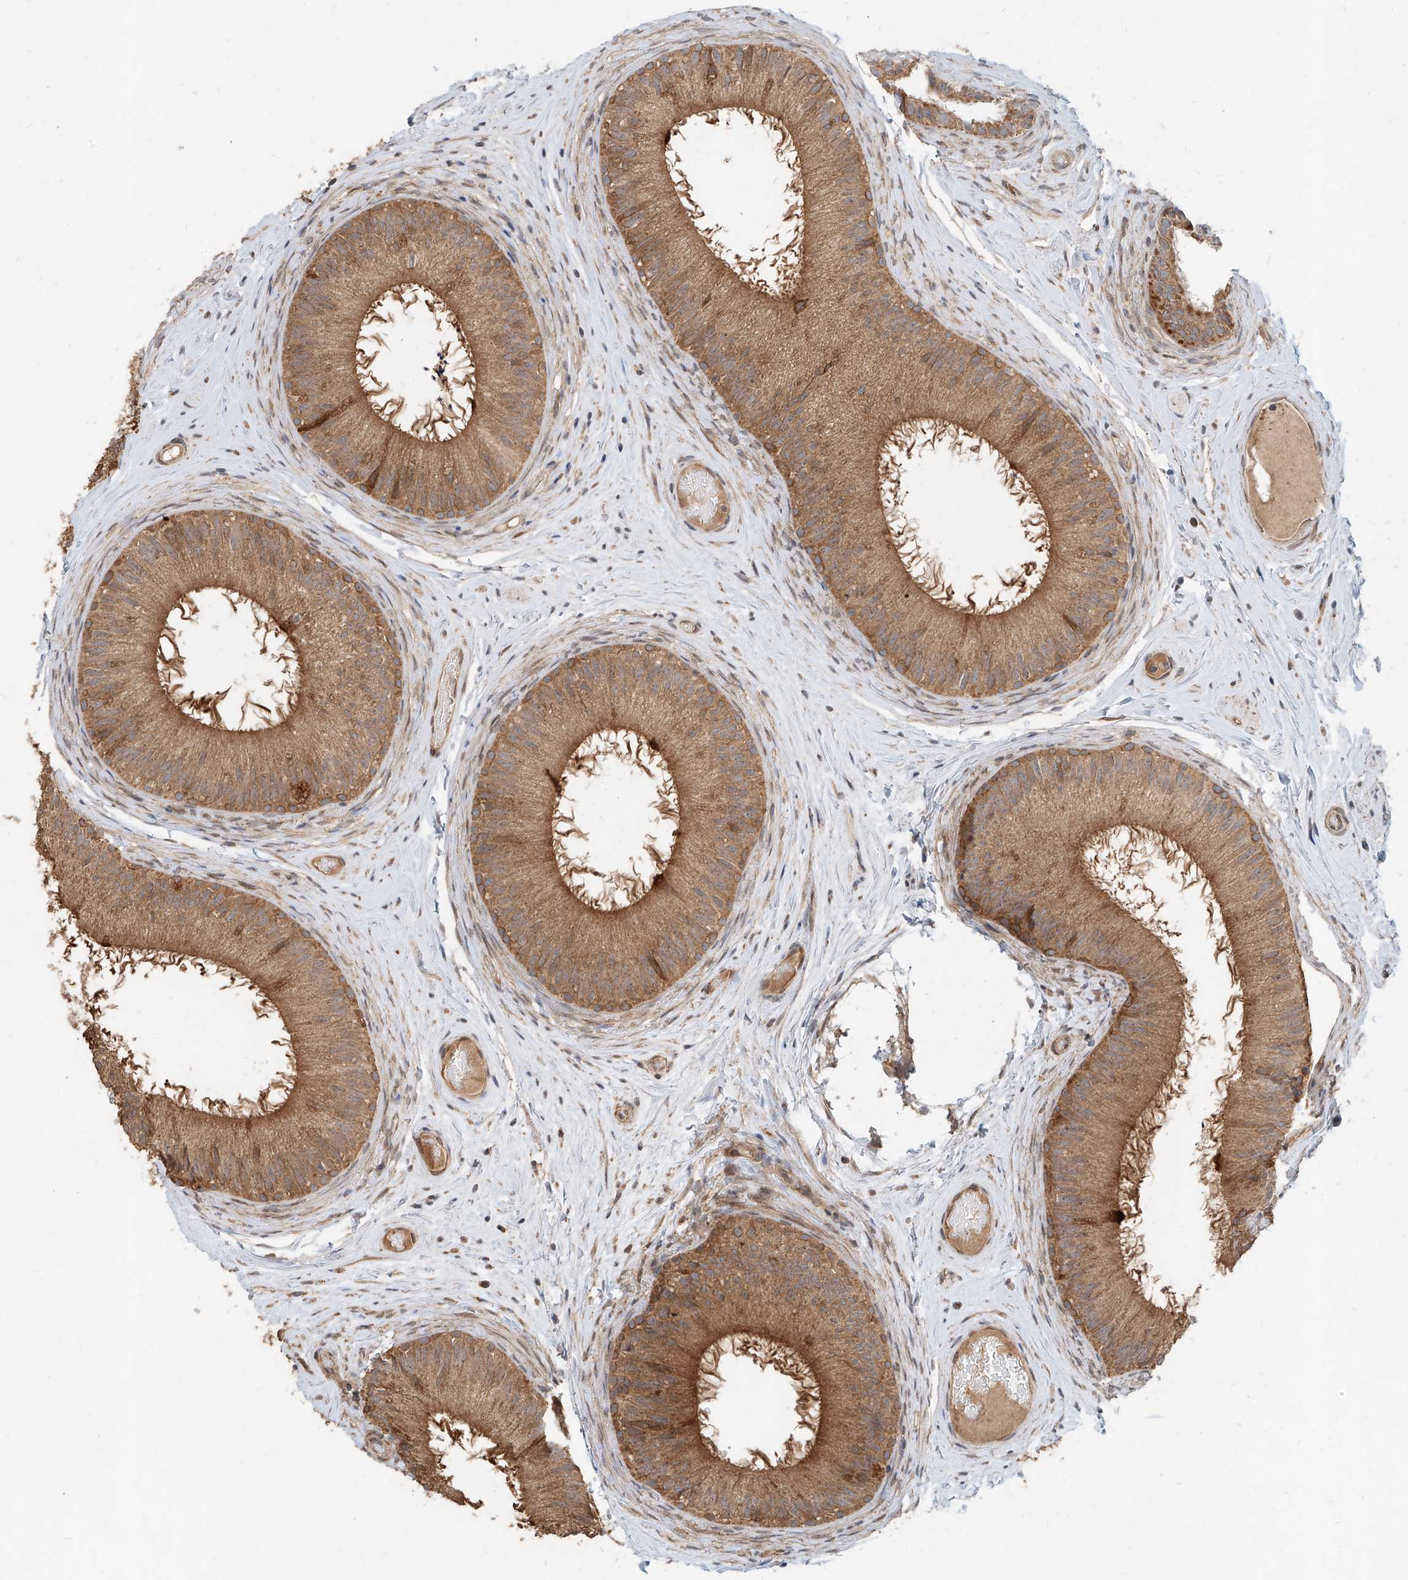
{"staining": {"intensity": "moderate", "quantity": ">75%", "location": "cytoplasmic/membranous"}, "tissue": "epididymis", "cell_type": "Glandular cells", "image_type": "normal", "snomed": [{"axis": "morphology", "description": "Normal tissue, NOS"}, {"axis": "topography", "description": "Epididymis"}], "caption": "DAB (3,3'-diaminobenzidine) immunohistochemical staining of unremarkable human epididymis displays moderate cytoplasmic/membranous protein positivity in about >75% of glandular cells. The protein is stained brown, and the nuclei are stained in blue (DAB IHC with brightfield microscopy, high magnification).", "gene": "STX19", "patient": {"sex": "male", "age": 50}}